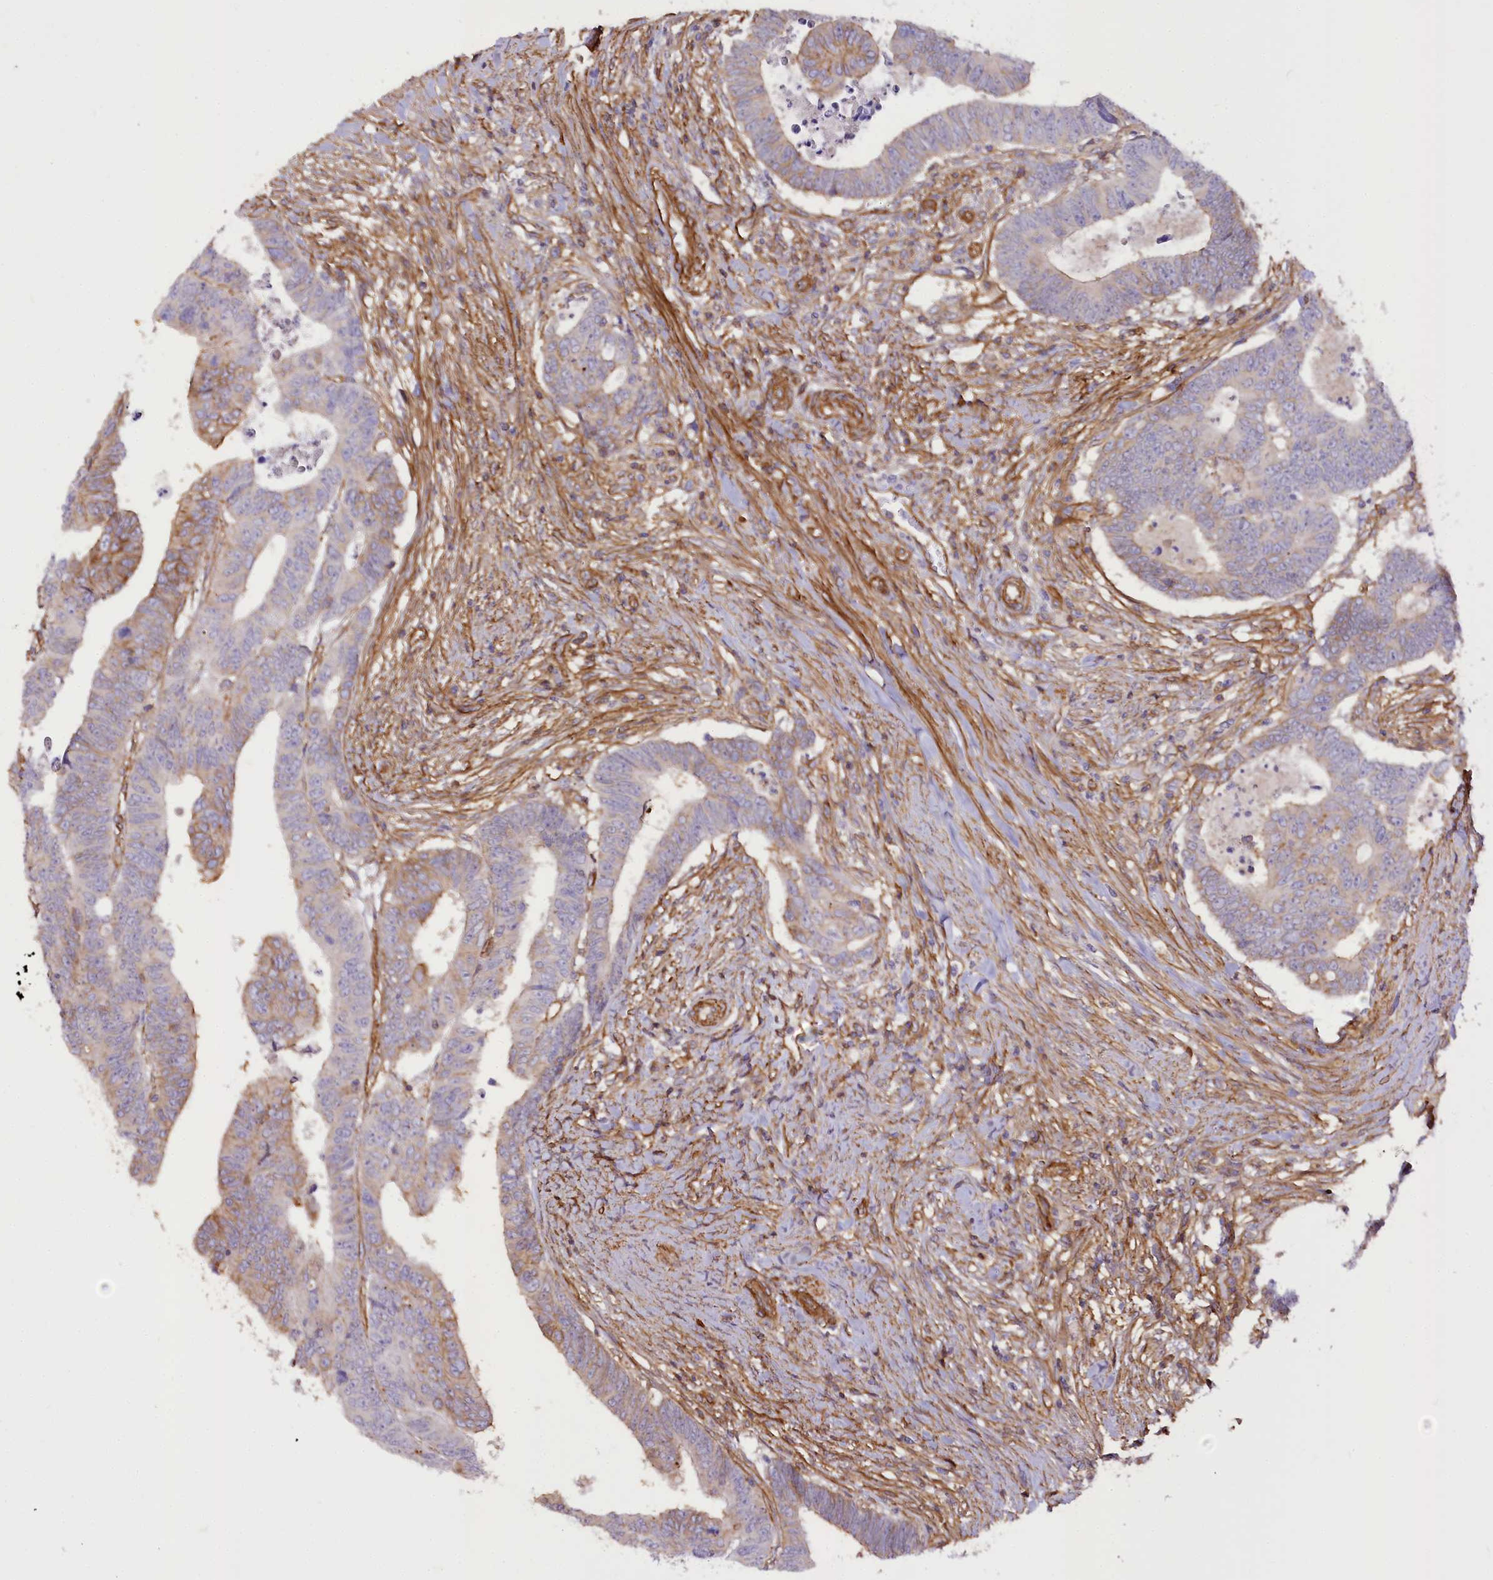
{"staining": {"intensity": "weak", "quantity": "<25%", "location": "cytoplasmic/membranous"}, "tissue": "colorectal cancer", "cell_type": "Tumor cells", "image_type": "cancer", "snomed": [{"axis": "morphology", "description": "Normal tissue, NOS"}, {"axis": "morphology", "description": "Adenocarcinoma, NOS"}, {"axis": "topography", "description": "Rectum"}], "caption": "An immunohistochemistry micrograph of colorectal cancer is shown. There is no staining in tumor cells of colorectal cancer.", "gene": "SYNPO2", "patient": {"sex": "female", "age": 65}}